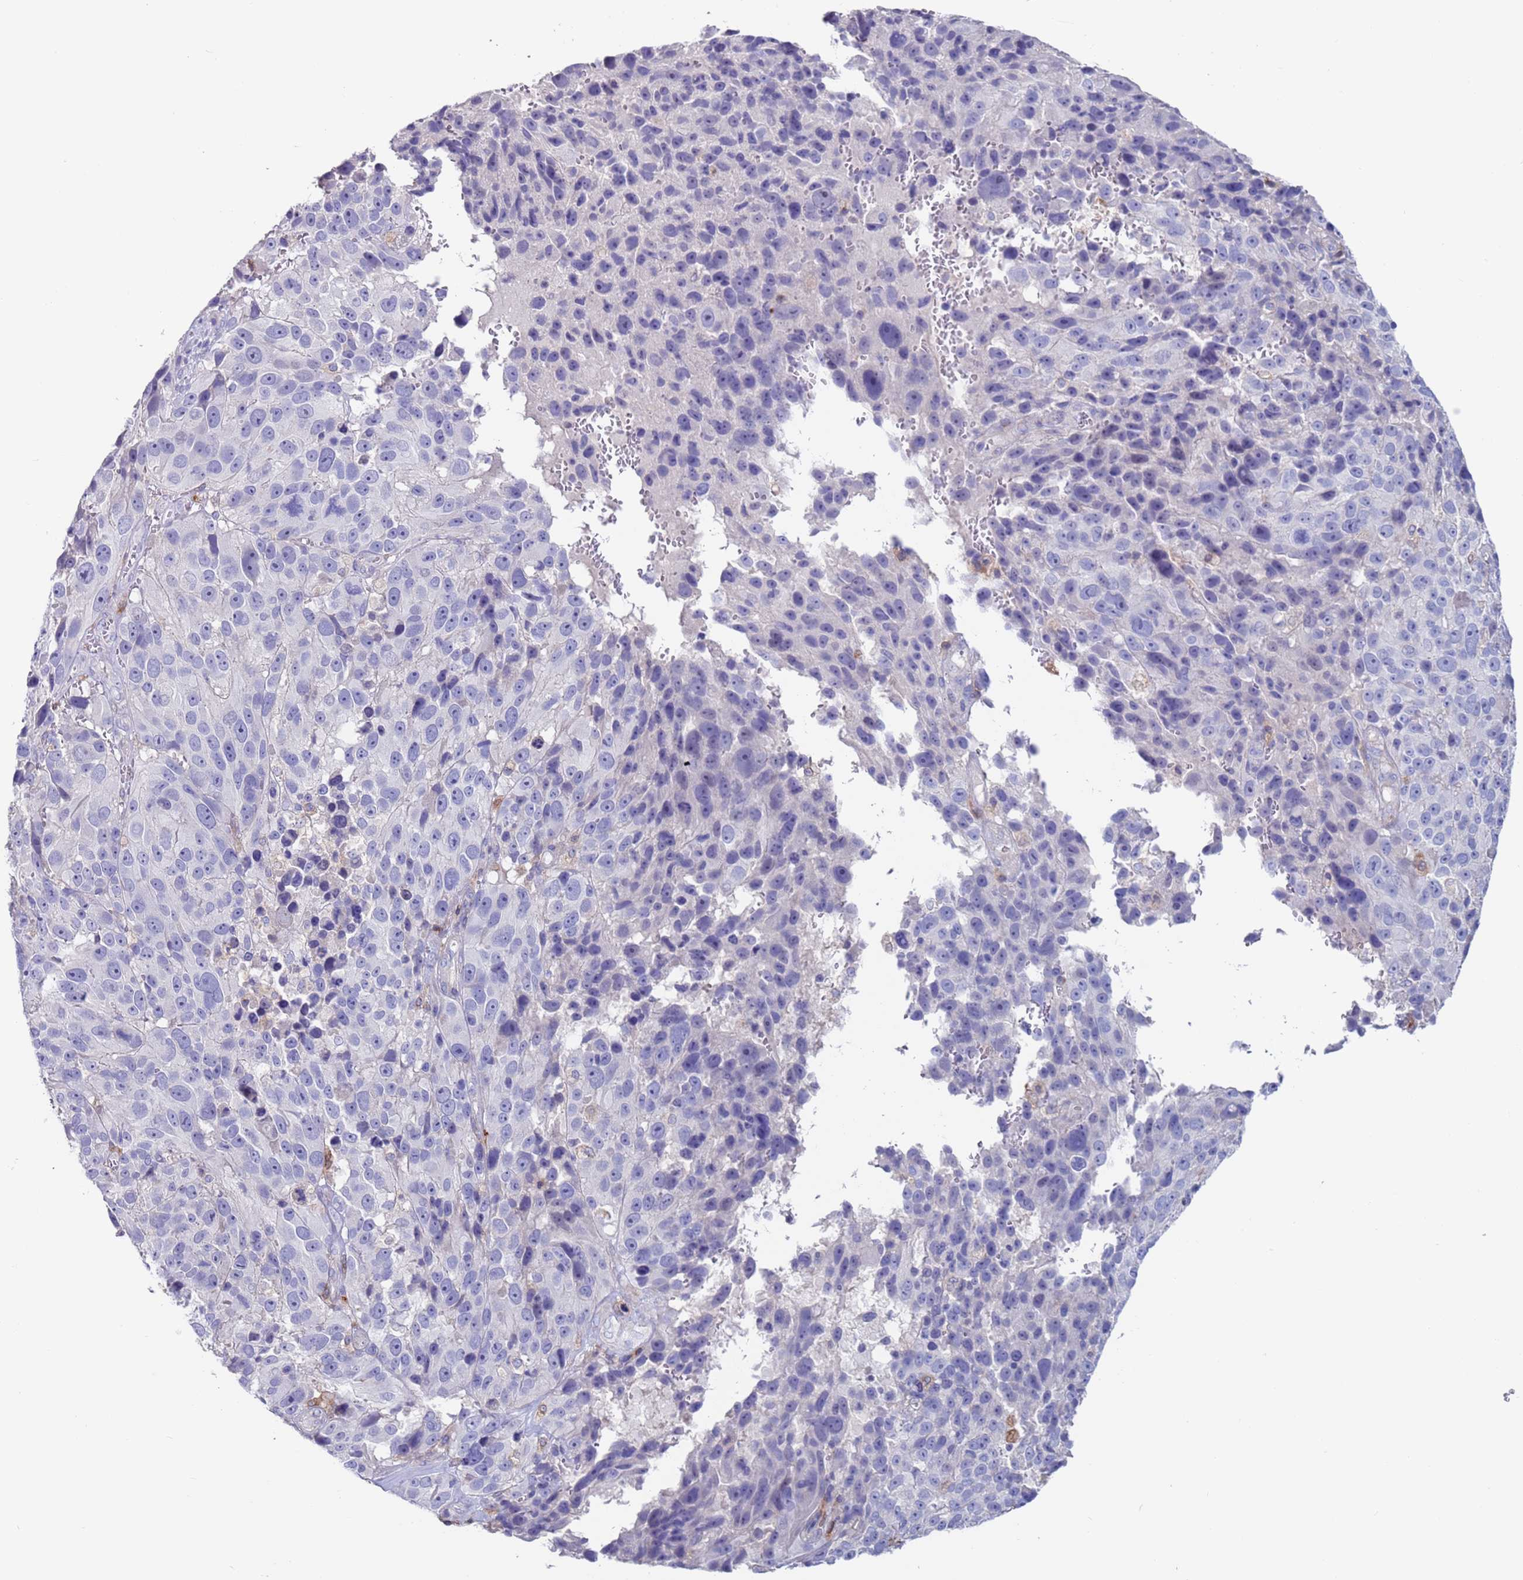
{"staining": {"intensity": "negative", "quantity": "none", "location": "none"}, "tissue": "melanoma", "cell_type": "Tumor cells", "image_type": "cancer", "snomed": [{"axis": "morphology", "description": "Malignant melanoma, NOS"}, {"axis": "topography", "description": "Skin"}], "caption": "Tumor cells are negative for protein expression in human malignant melanoma.", "gene": "GREB1L", "patient": {"sex": "male", "age": 84}}